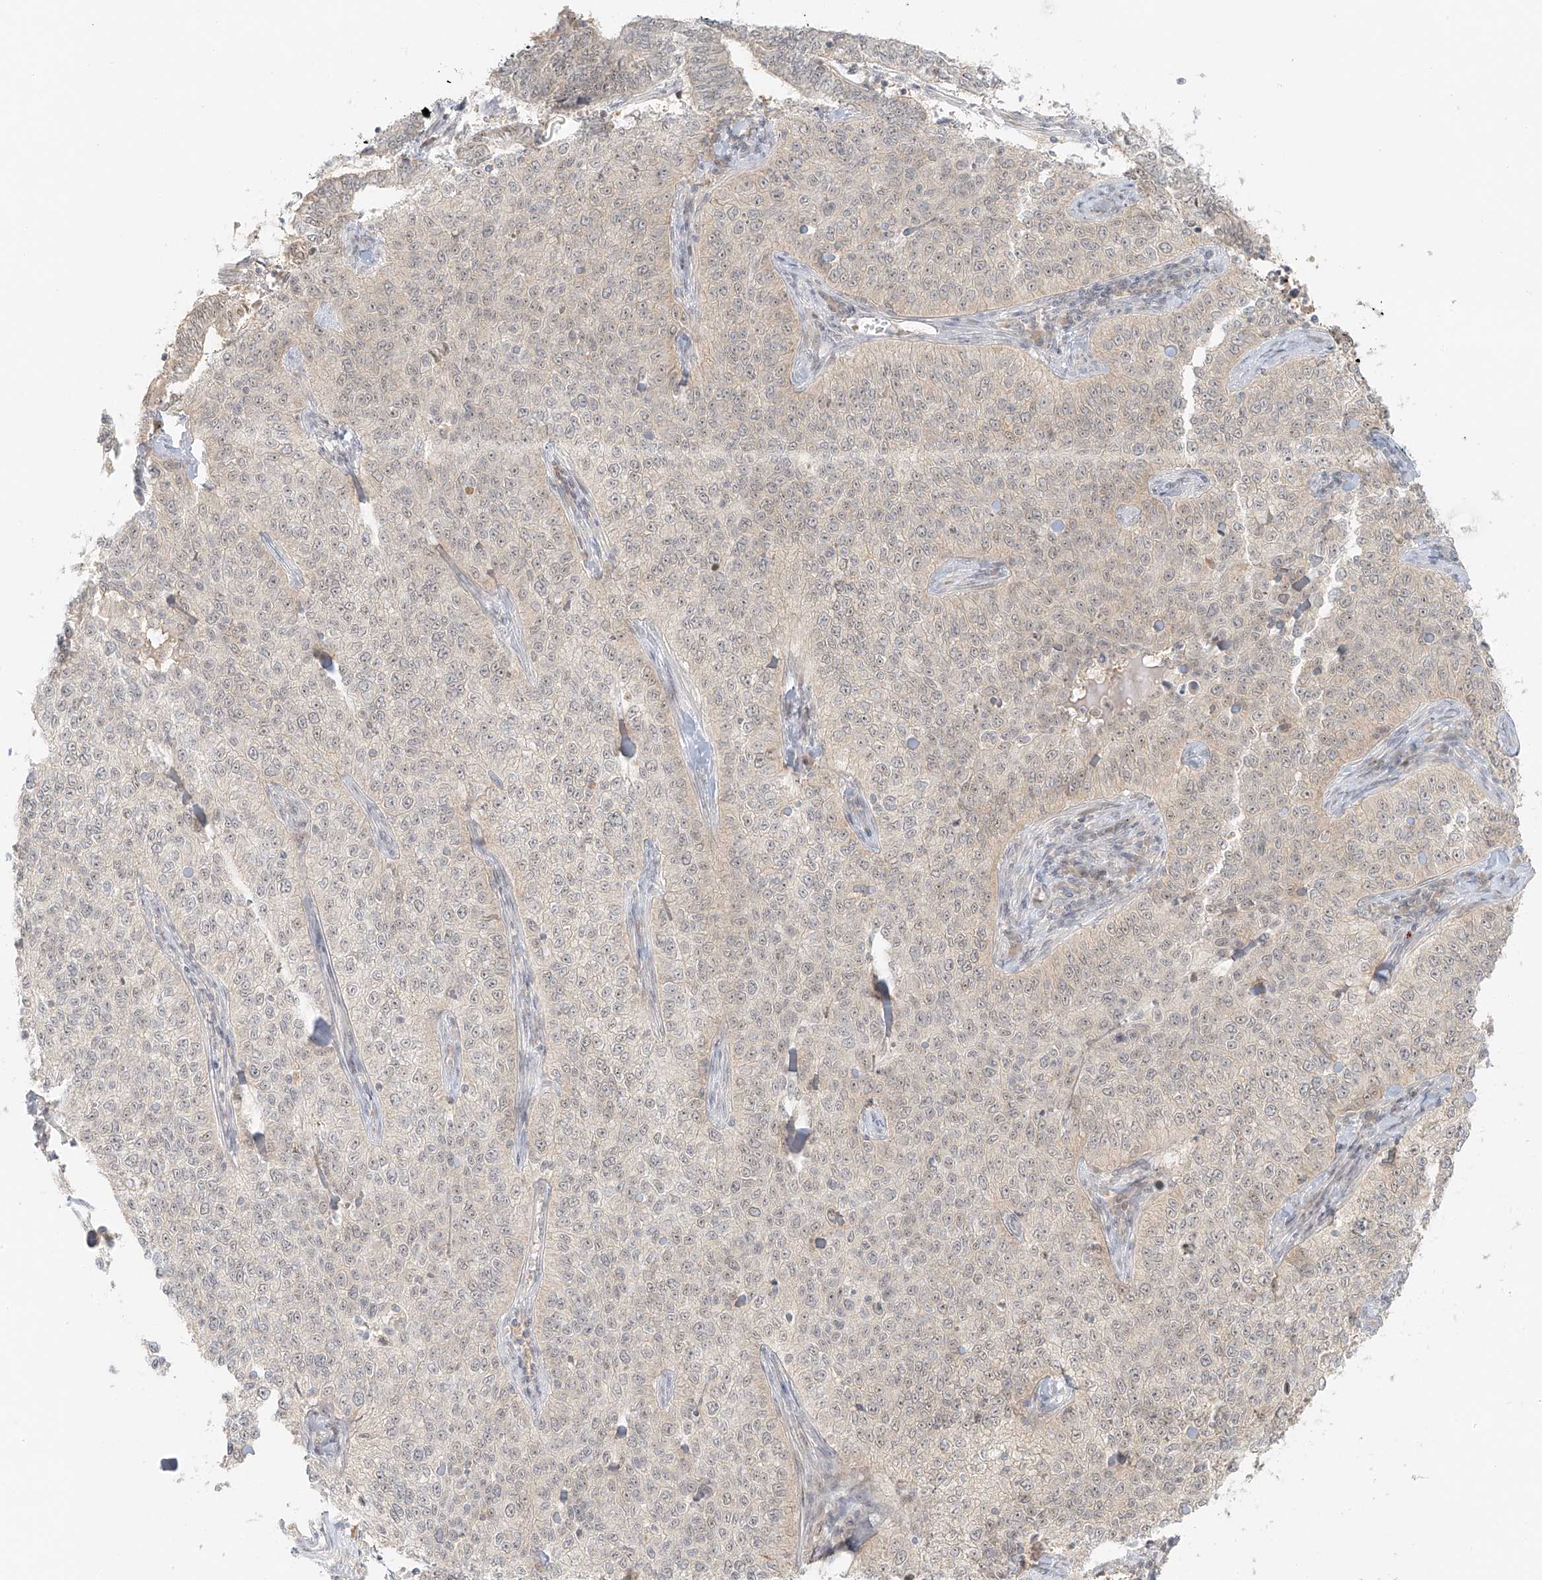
{"staining": {"intensity": "negative", "quantity": "none", "location": "none"}, "tissue": "cervical cancer", "cell_type": "Tumor cells", "image_type": "cancer", "snomed": [{"axis": "morphology", "description": "Squamous cell carcinoma, NOS"}, {"axis": "topography", "description": "Cervix"}], "caption": "This histopathology image is of cervical cancer stained with immunohistochemistry to label a protein in brown with the nuclei are counter-stained blue. There is no staining in tumor cells.", "gene": "MIPEP", "patient": {"sex": "female", "age": 35}}